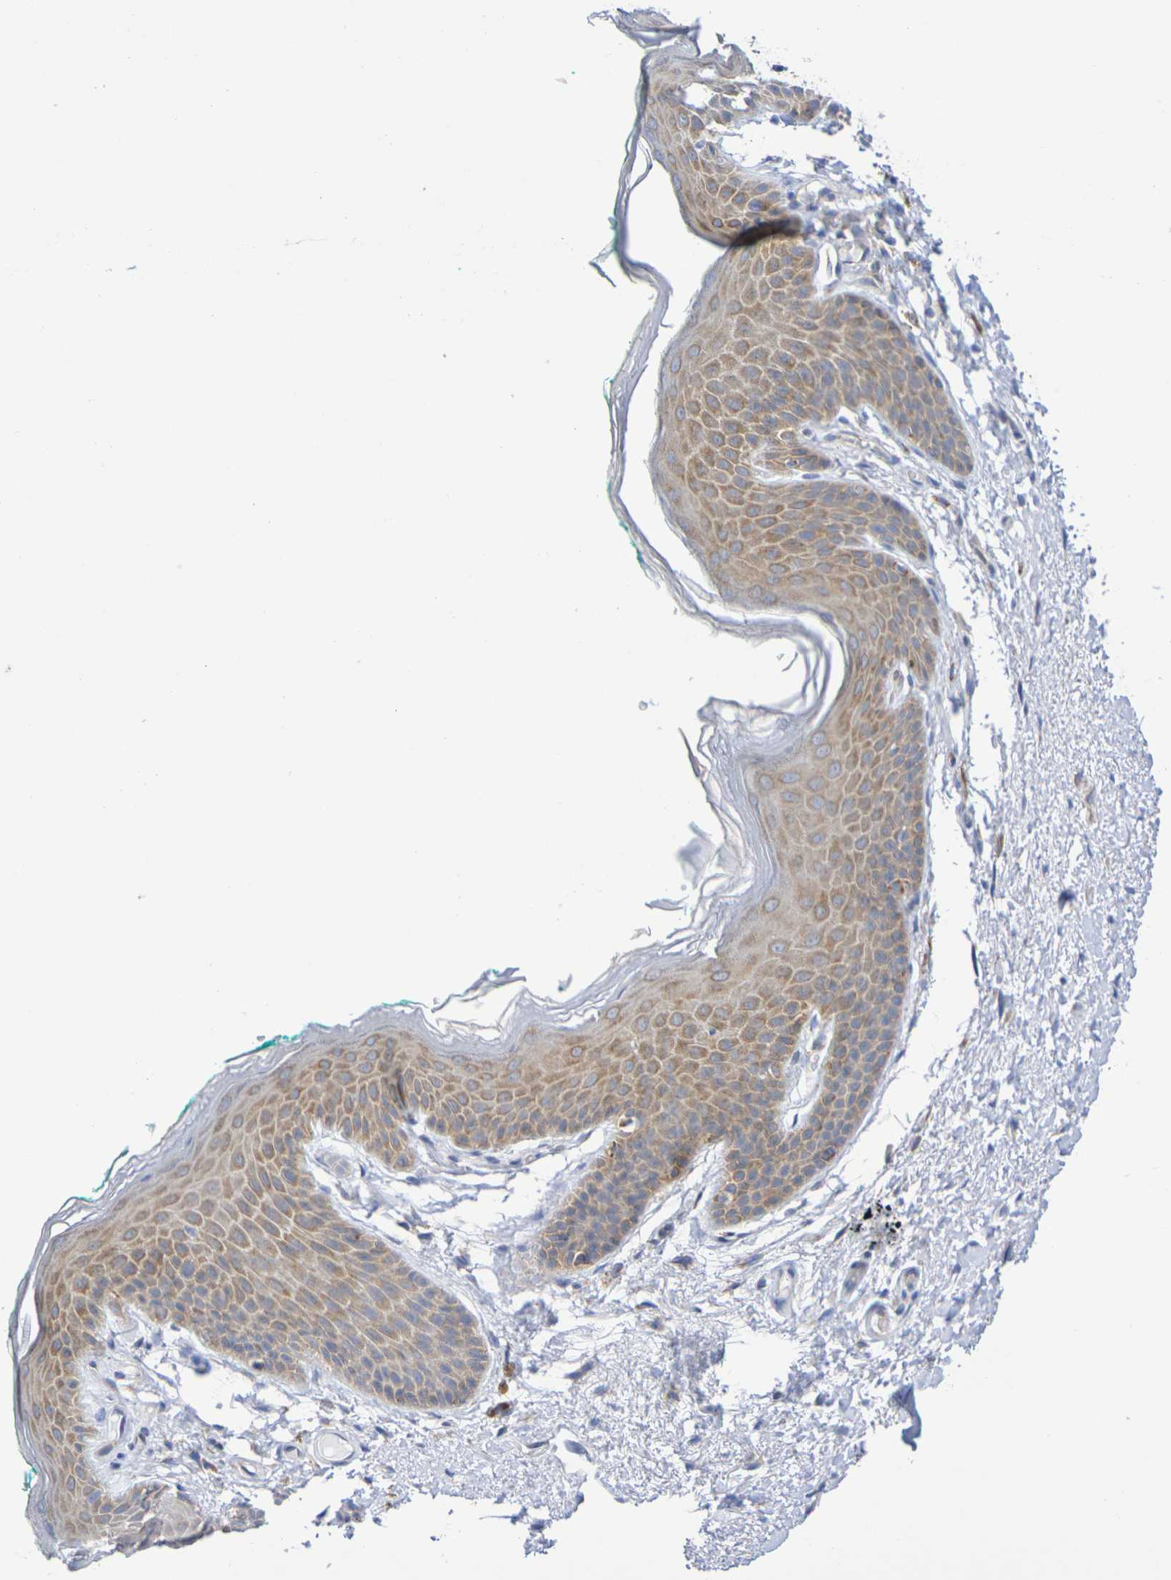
{"staining": {"intensity": "moderate", "quantity": "25%-75%", "location": "cytoplasmic/membranous"}, "tissue": "skin", "cell_type": "Epidermal cells", "image_type": "normal", "snomed": [{"axis": "morphology", "description": "Normal tissue, NOS"}, {"axis": "topography", "description": "Anal"}], "caption": "Protein analysis of unremarkable skin displays moderate cytoplasmic/membranous staining in about 25%-75% of epidermal cells. The staining was performed using DAB (3,3'-diaminobenzidine) to visualize the protein expression in brown, while the nuclei were stained in blue with hematoxylin (Magnification: 20x).", "gene": "TMCC3", "patient": {"sex": "male", "age": 74}}